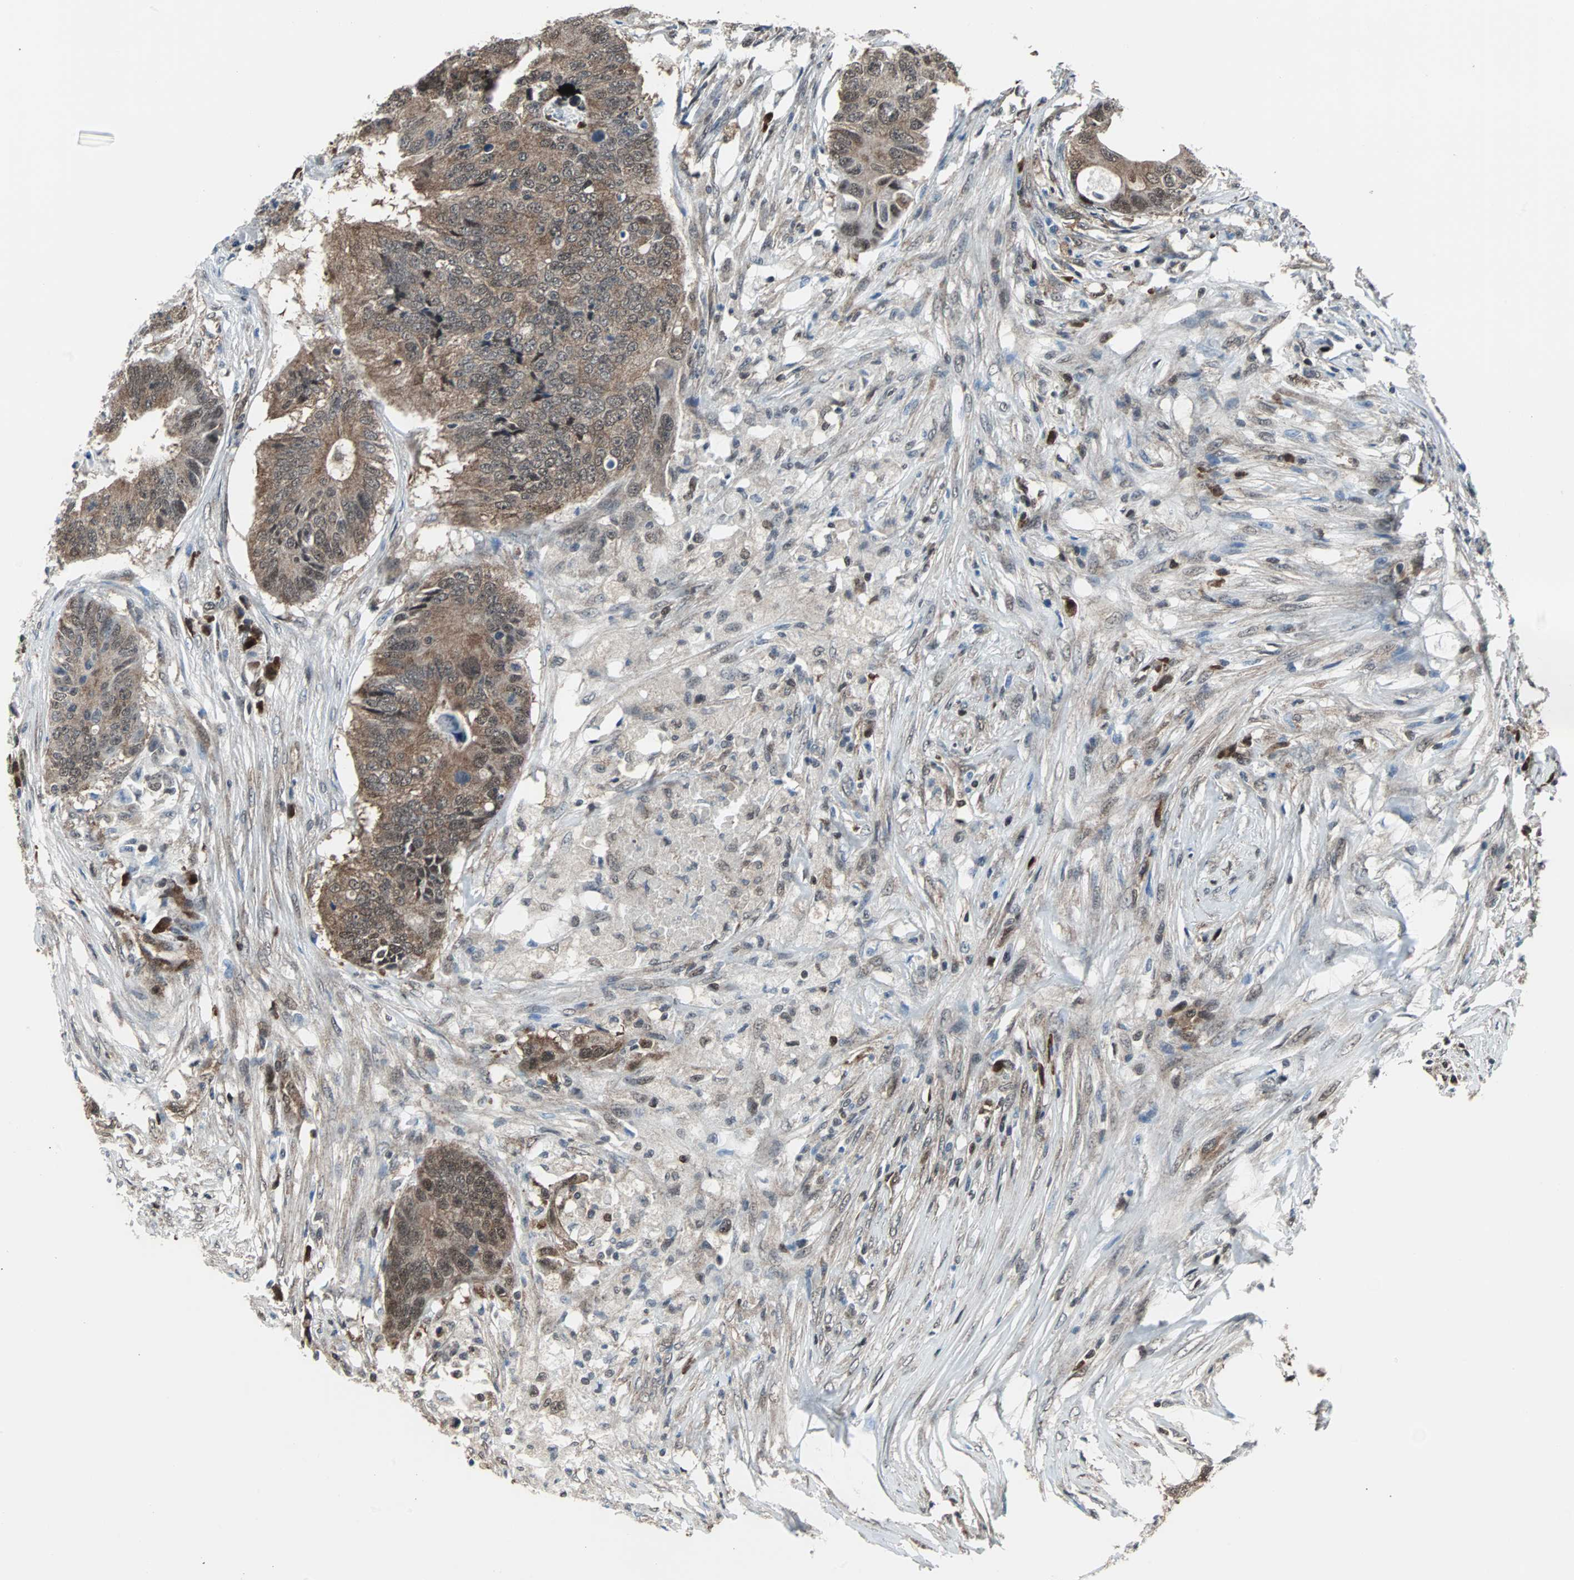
{"staining": {"intensity": "moderate", "quantity": ">75%", "location": "cytoplasmic/membranous"}, "tissue": "colorectal cancer", "cell_type": "Tumor cells", "image_type": "cancer", "snomed": [{"axis": "morphology", "description": "Adenocarcinoma, NOS"}, {"axis": "topography", "description": "Colon"}], "caption": "Colorectal cancer was stained to show a protein in brown. There is medium levels of moderate cytoplasmic/membranous positivity in approximately >75% of tumor cells.", "gene": "VCP", "patient": {"sex": "male", "age": 71}}